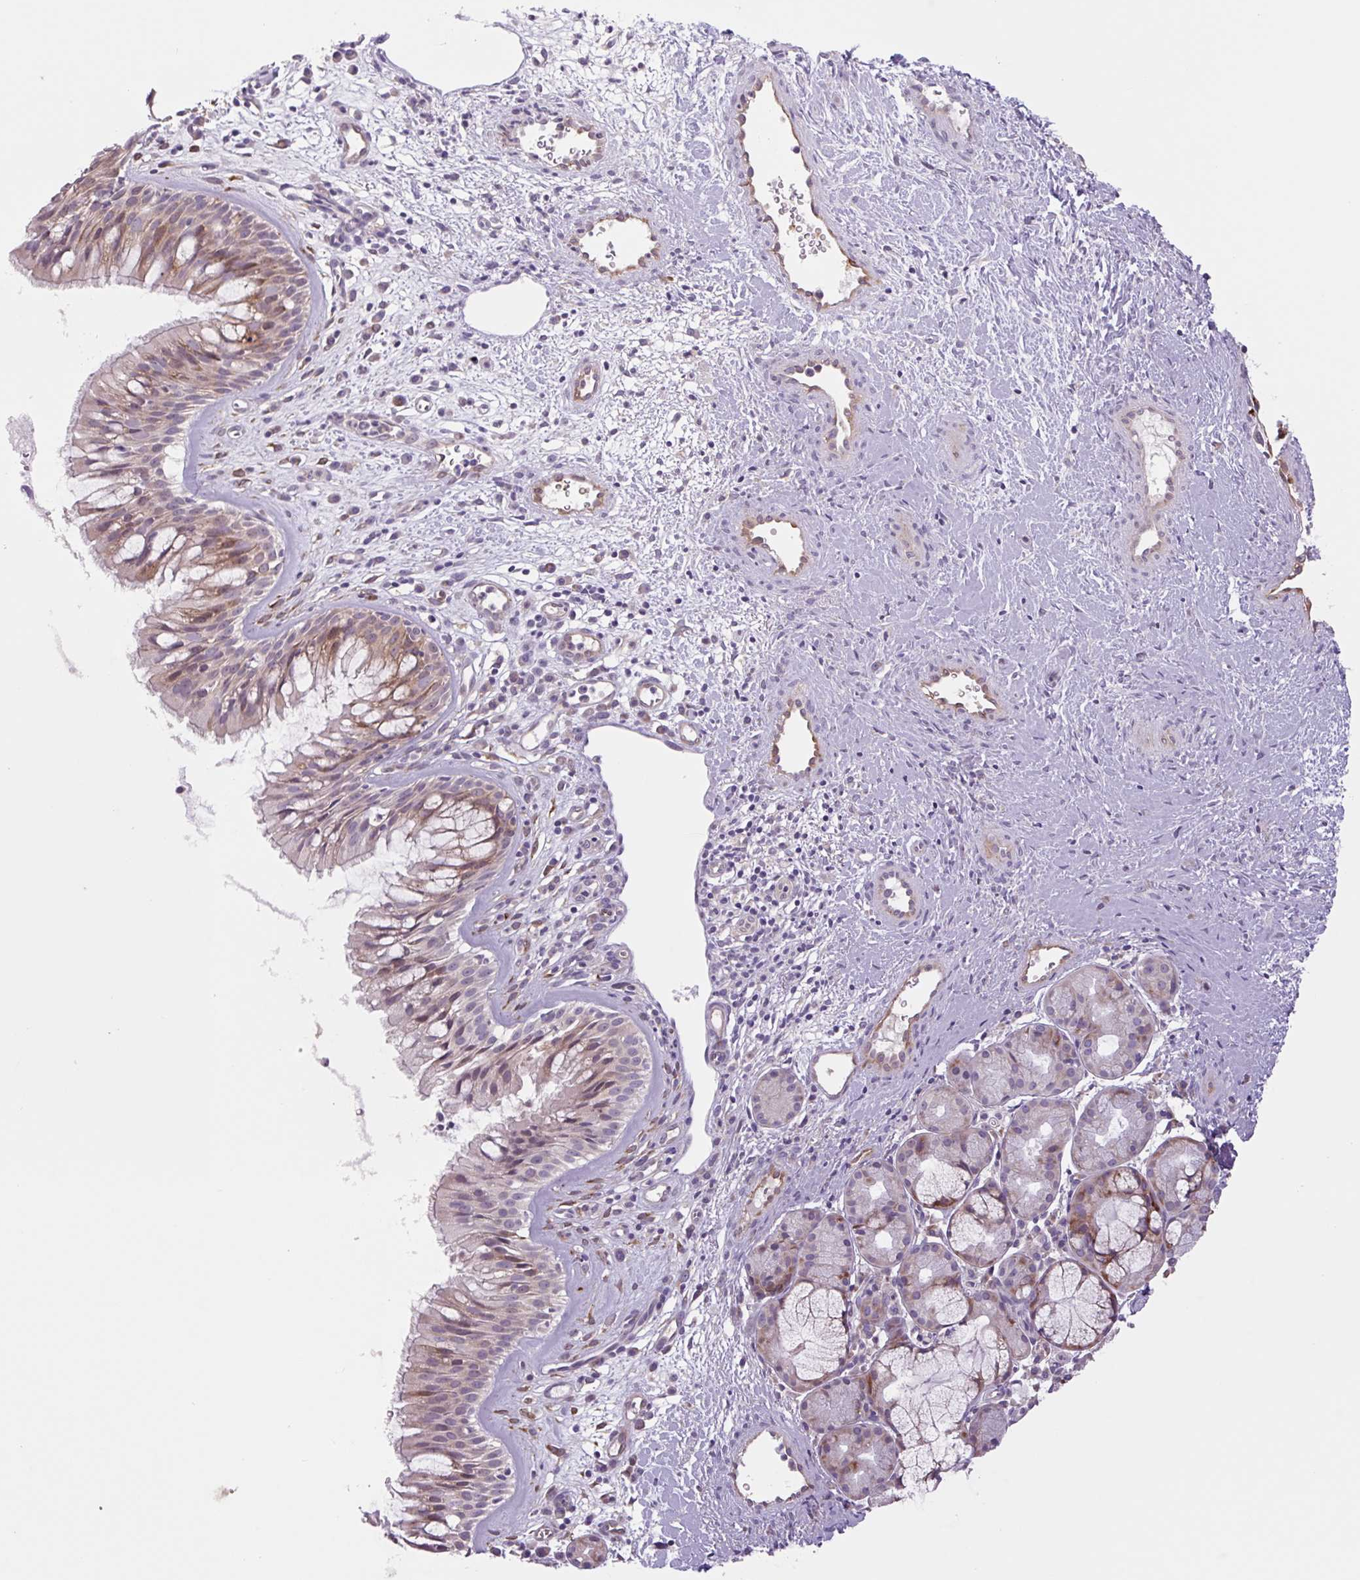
{"staining": {"intensity": "moderate", "quantity": "25%-75%", "location": "cytoplasmic/membranous"}, "tissue": "nasopharynx", "cell_type": "Respiratory epithelial cells", "image_type": "normal", "snomed": [{"axis": "morphology", "description": "Normal tissue, NOS"}, {"axis": "topography", "description": "Nasopharynx"}], "caption": "Brown immunohistochemical staining in normal nasopharynx displays moderate cytoplasmic/membranous expression in about 25%-75% of respiratory epithelial cells.", "gene": "PLA2G4A", "patient": {"sex": "male", "age": 65}}